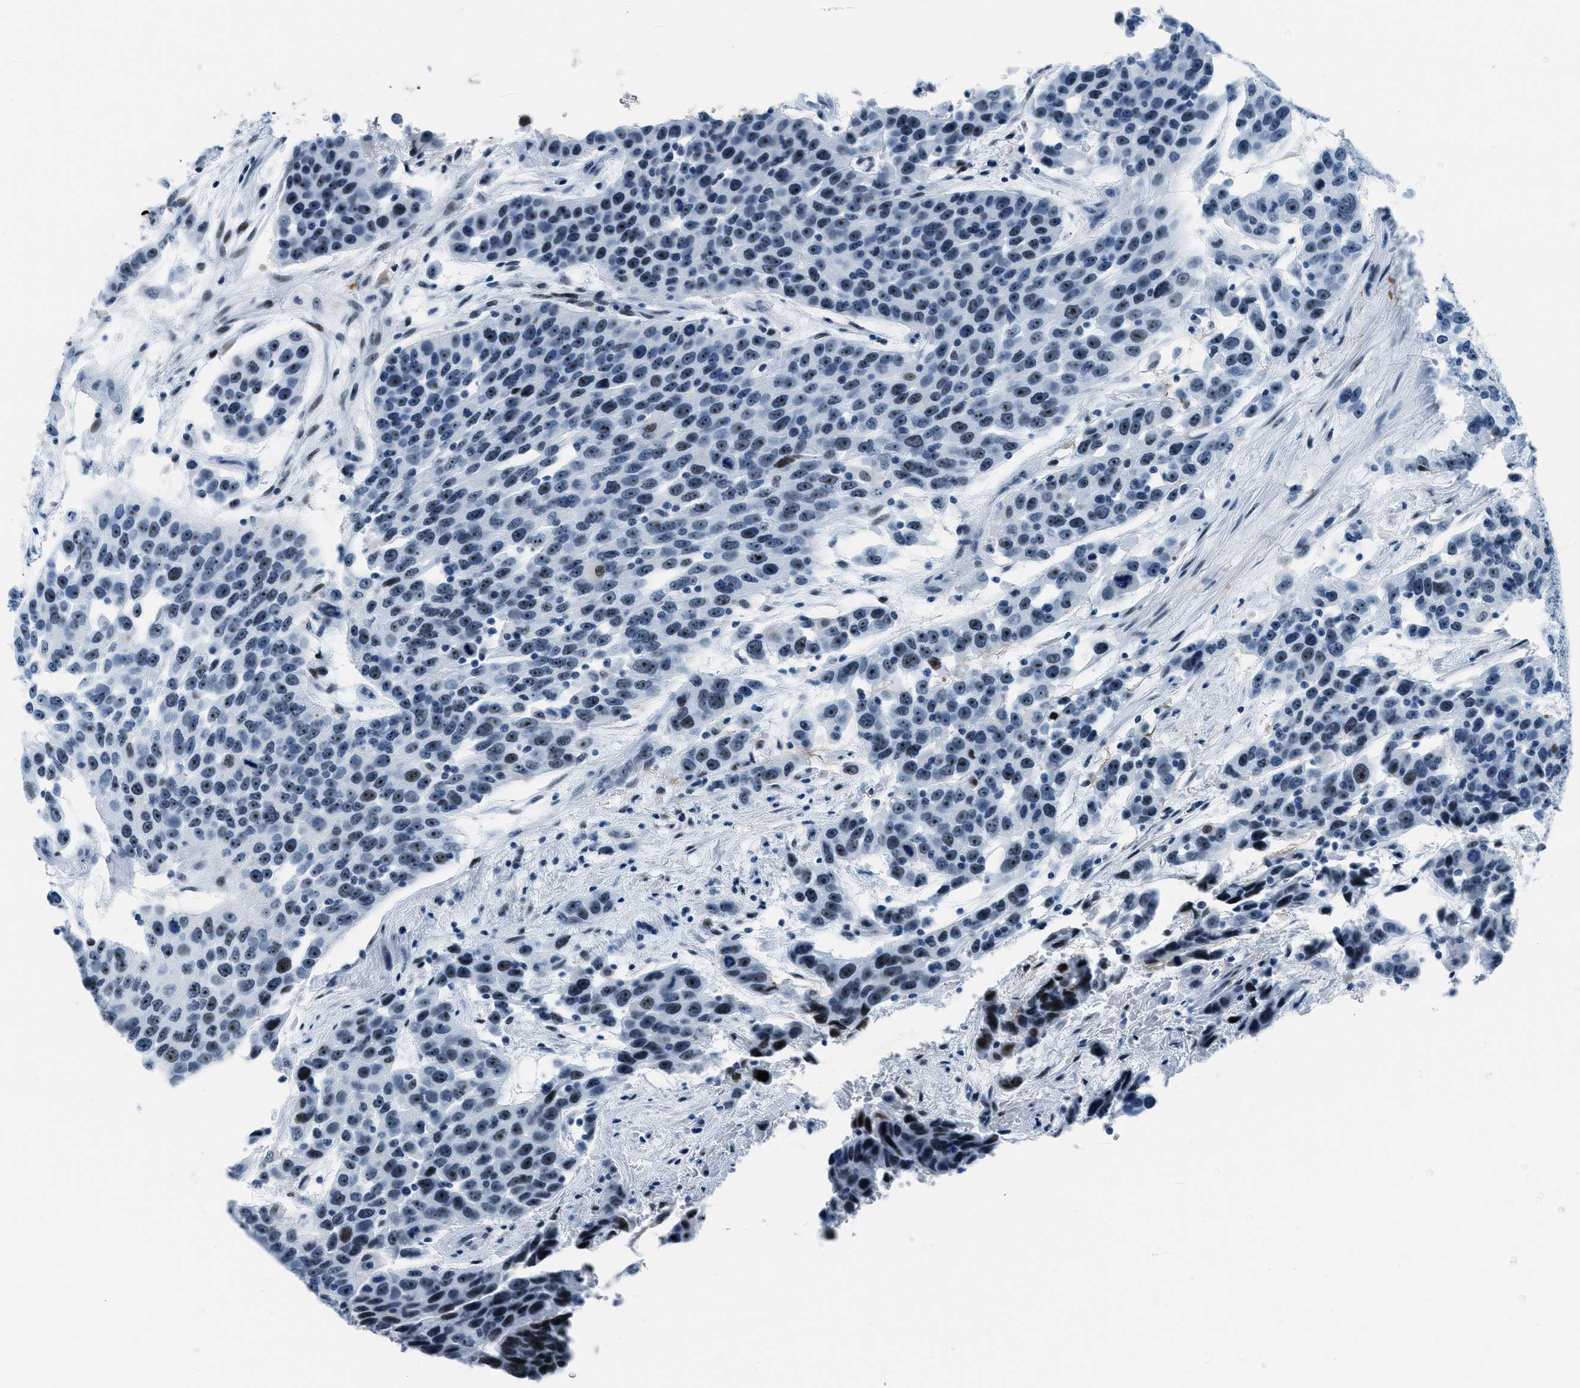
{"staining": {"intensity": "moderate", "quantity": "25%-75%", "location": "nuclear"}, "tissue": "urothelial cancer", "cell_type": "Tumor cells", "image_type": "cancer", "snomed": [{"axis": "morphology", "description": "Urothelial carcinoma, High grade"}, {"axis": "topography", "description": "Urinary bladder"}], "caption": "Immunohistochemical staining of human high-grade urothelial carcinoma shows moderate nuclear protein positivity in about 25%-75% of tumor cells. (IHC, brightfield microscopy, high magnification).", "gene": "PLA2G2A", "patient": {"sex": "female", "age": 80}}